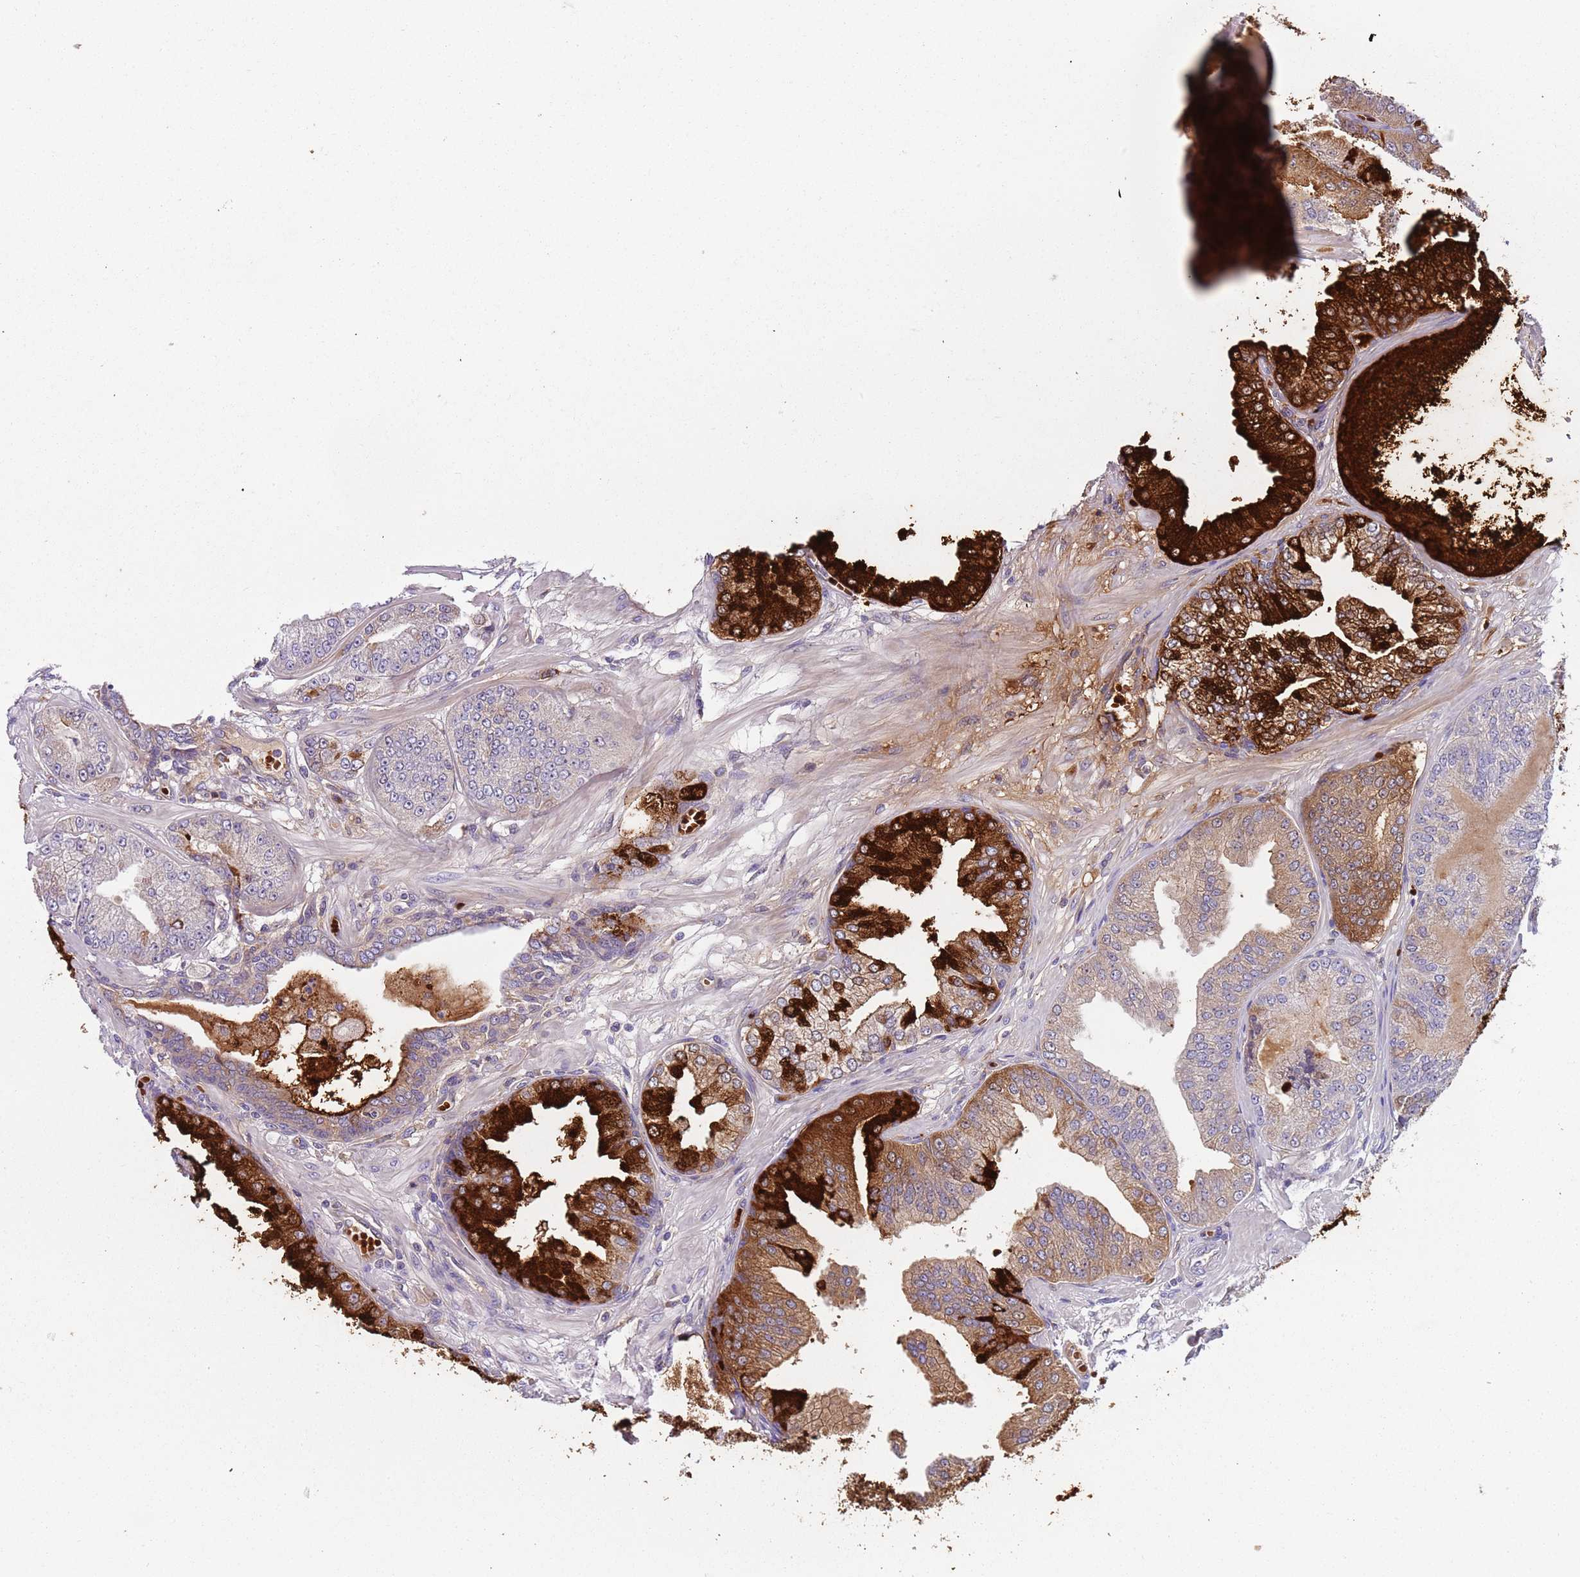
{"staining": {"intensity": "strong", "quantity": "25%-75%", "location": "cytoplasmic/membranous"}, "tissue": "prostate cancer", "cell_type": "Tumor cells", "image_type": "cancer", "snomed": [{"axis": "morphology", "description": "Adenocarcinoma, Low grade"}, {"axis": "topography", "description": "Prostate"}], "caption": "Low-grade adenocarcinoma (prostate) stained with a brown dye shows strong cytoplasmic/membranous positive positivity in approximately 25%-75% of tumor cells.", "gene": "VWCE", "patient": {"sex": "male", "age": 55}}